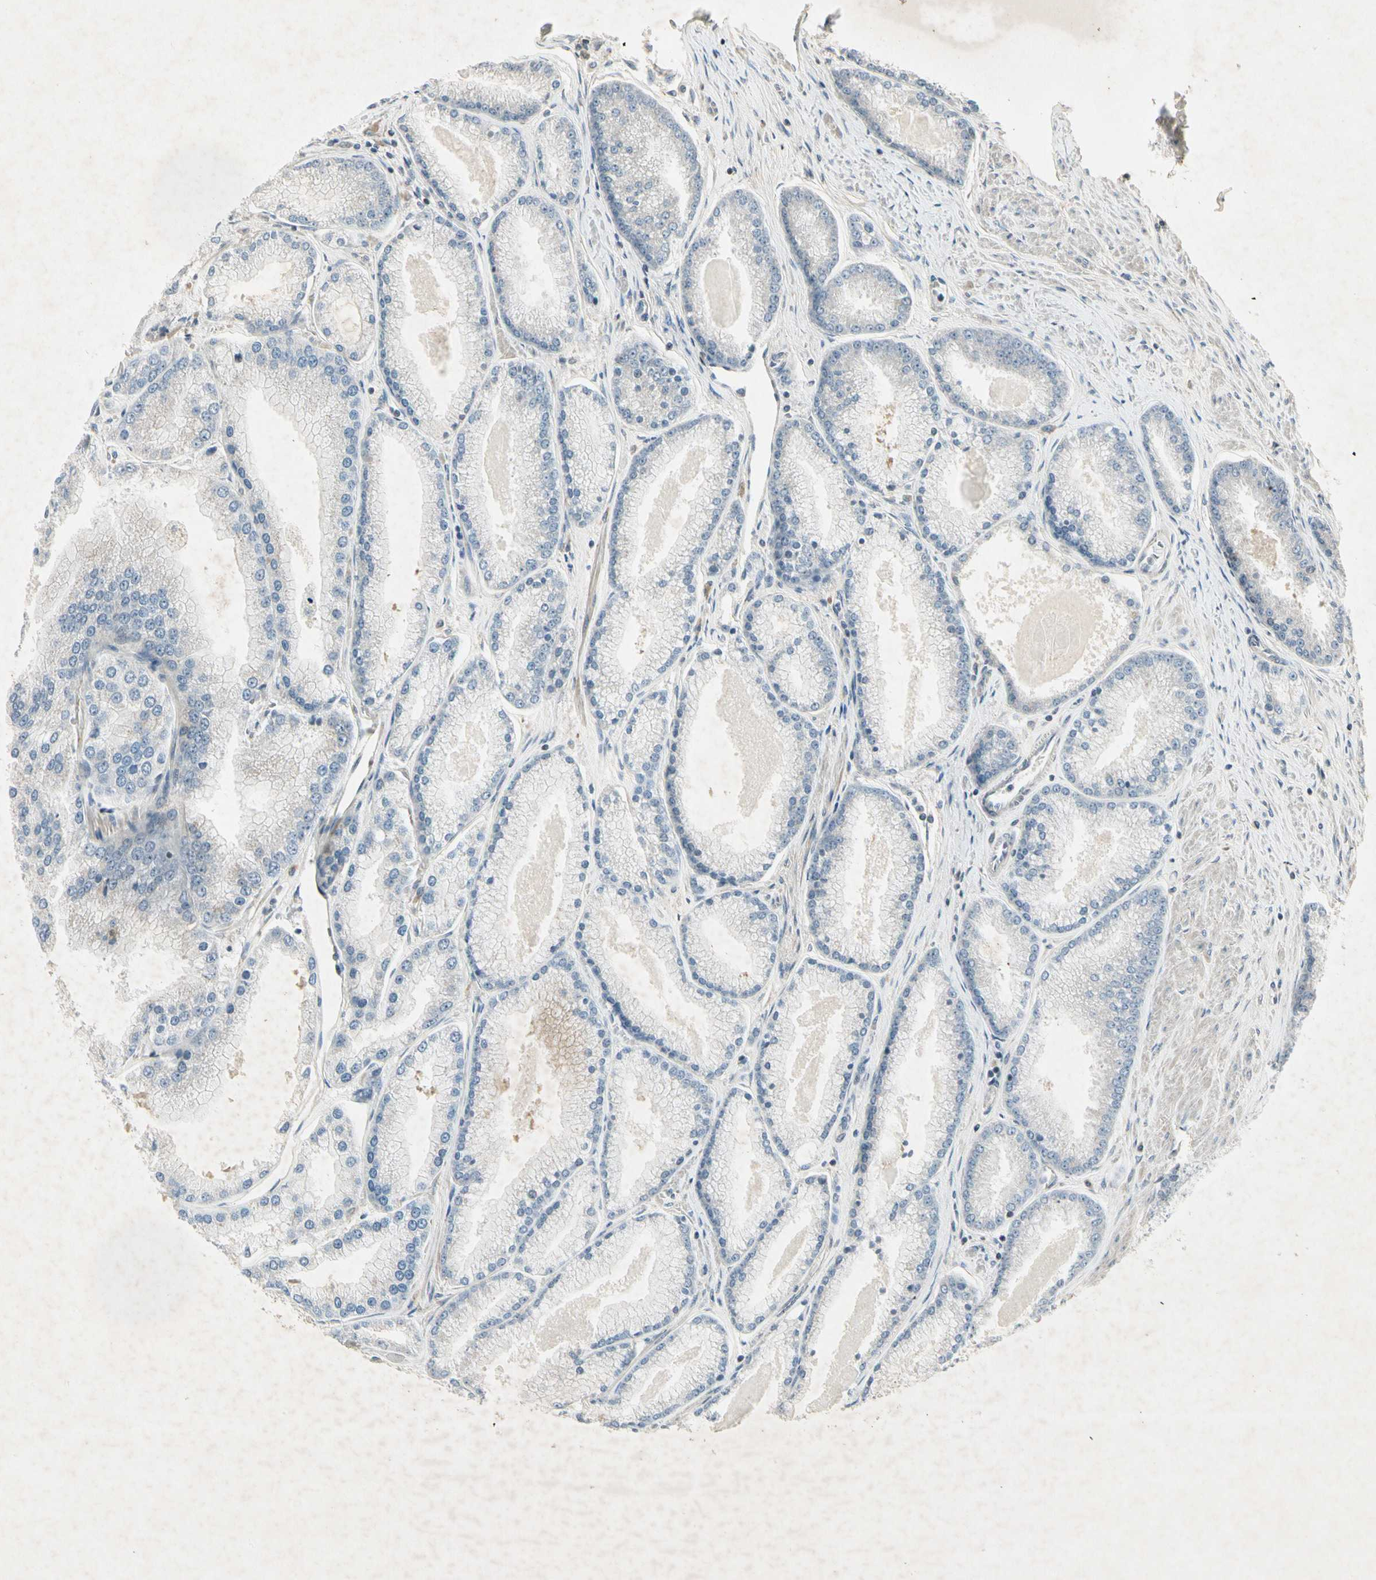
{"staining": {"intensity": "negative", "quantity": "none", "location": "none"}, "tissue": "prostate cancer", "cell_type": "Tumor cells", "image_type": "cancer", "snomed": [{"axis": "morphology", "description": "Adenocarcinoma, High grade"}, {"axis": "topography", "description": "Prostate"}], "caption": "Immunohistochemical staining of prostate cancer exhibits no significant staining in tumor cells.", "gene": "TEK", "patient": {"sex": "male", "age": 61}}